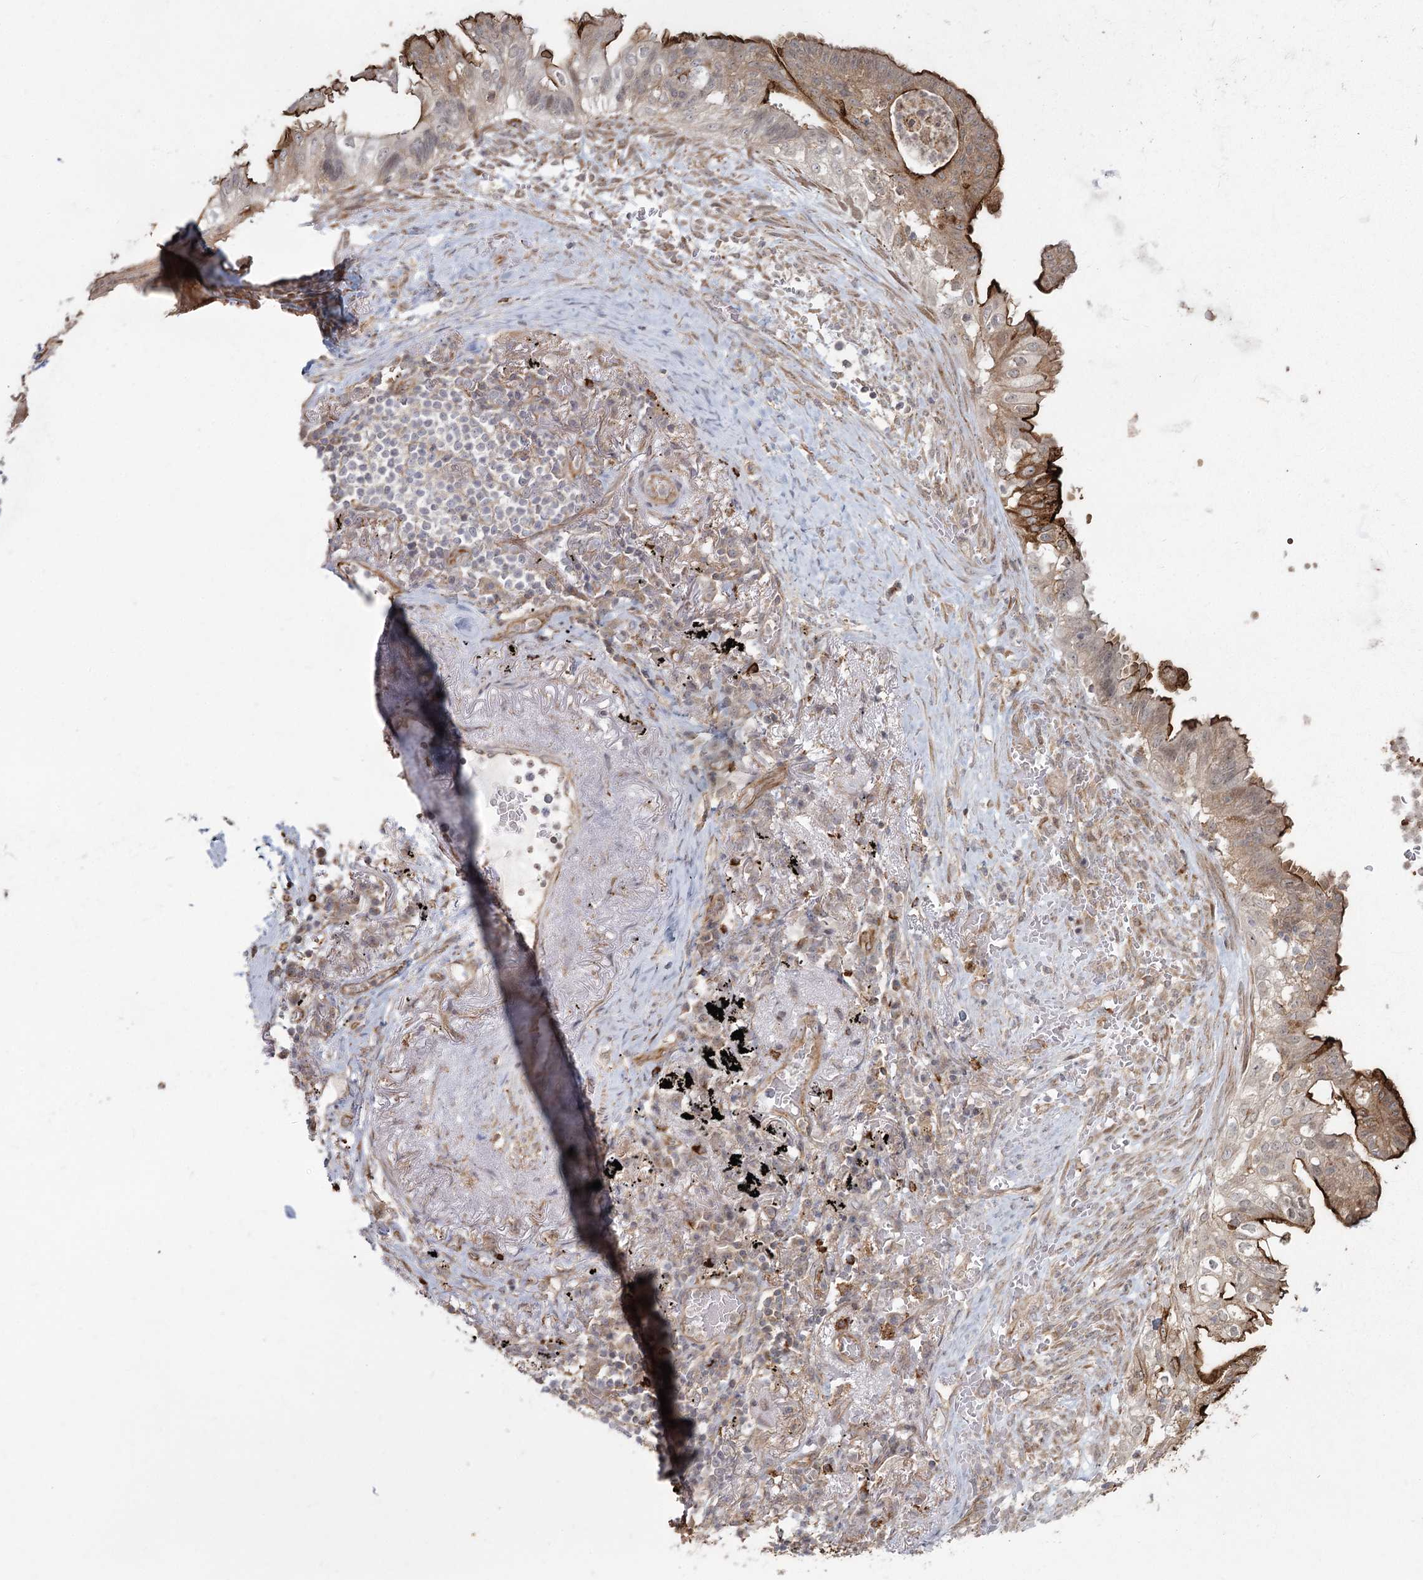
{"staining": {"intensity": "strong", "quantity": "25%-75%", "location": "cytoplasmic/membranous"}, "tissue": "lung cancer", "cell_type": "Tumor cells", "image_type": "cancer", "snomed": [{"axis": "morphology", "description": "Adenocarcinoma, NOS"}, {"axis": "topography", "description": "Lung"}], "caption": "Immunohistochemical staining of adenocarcinoma (lung) shows high levels of strong cytoplasmic/membranous expression in about 25%-75% of tumor cells.", "gene": "AP2M1", "patient": {"sex": "female", "age": 70}}